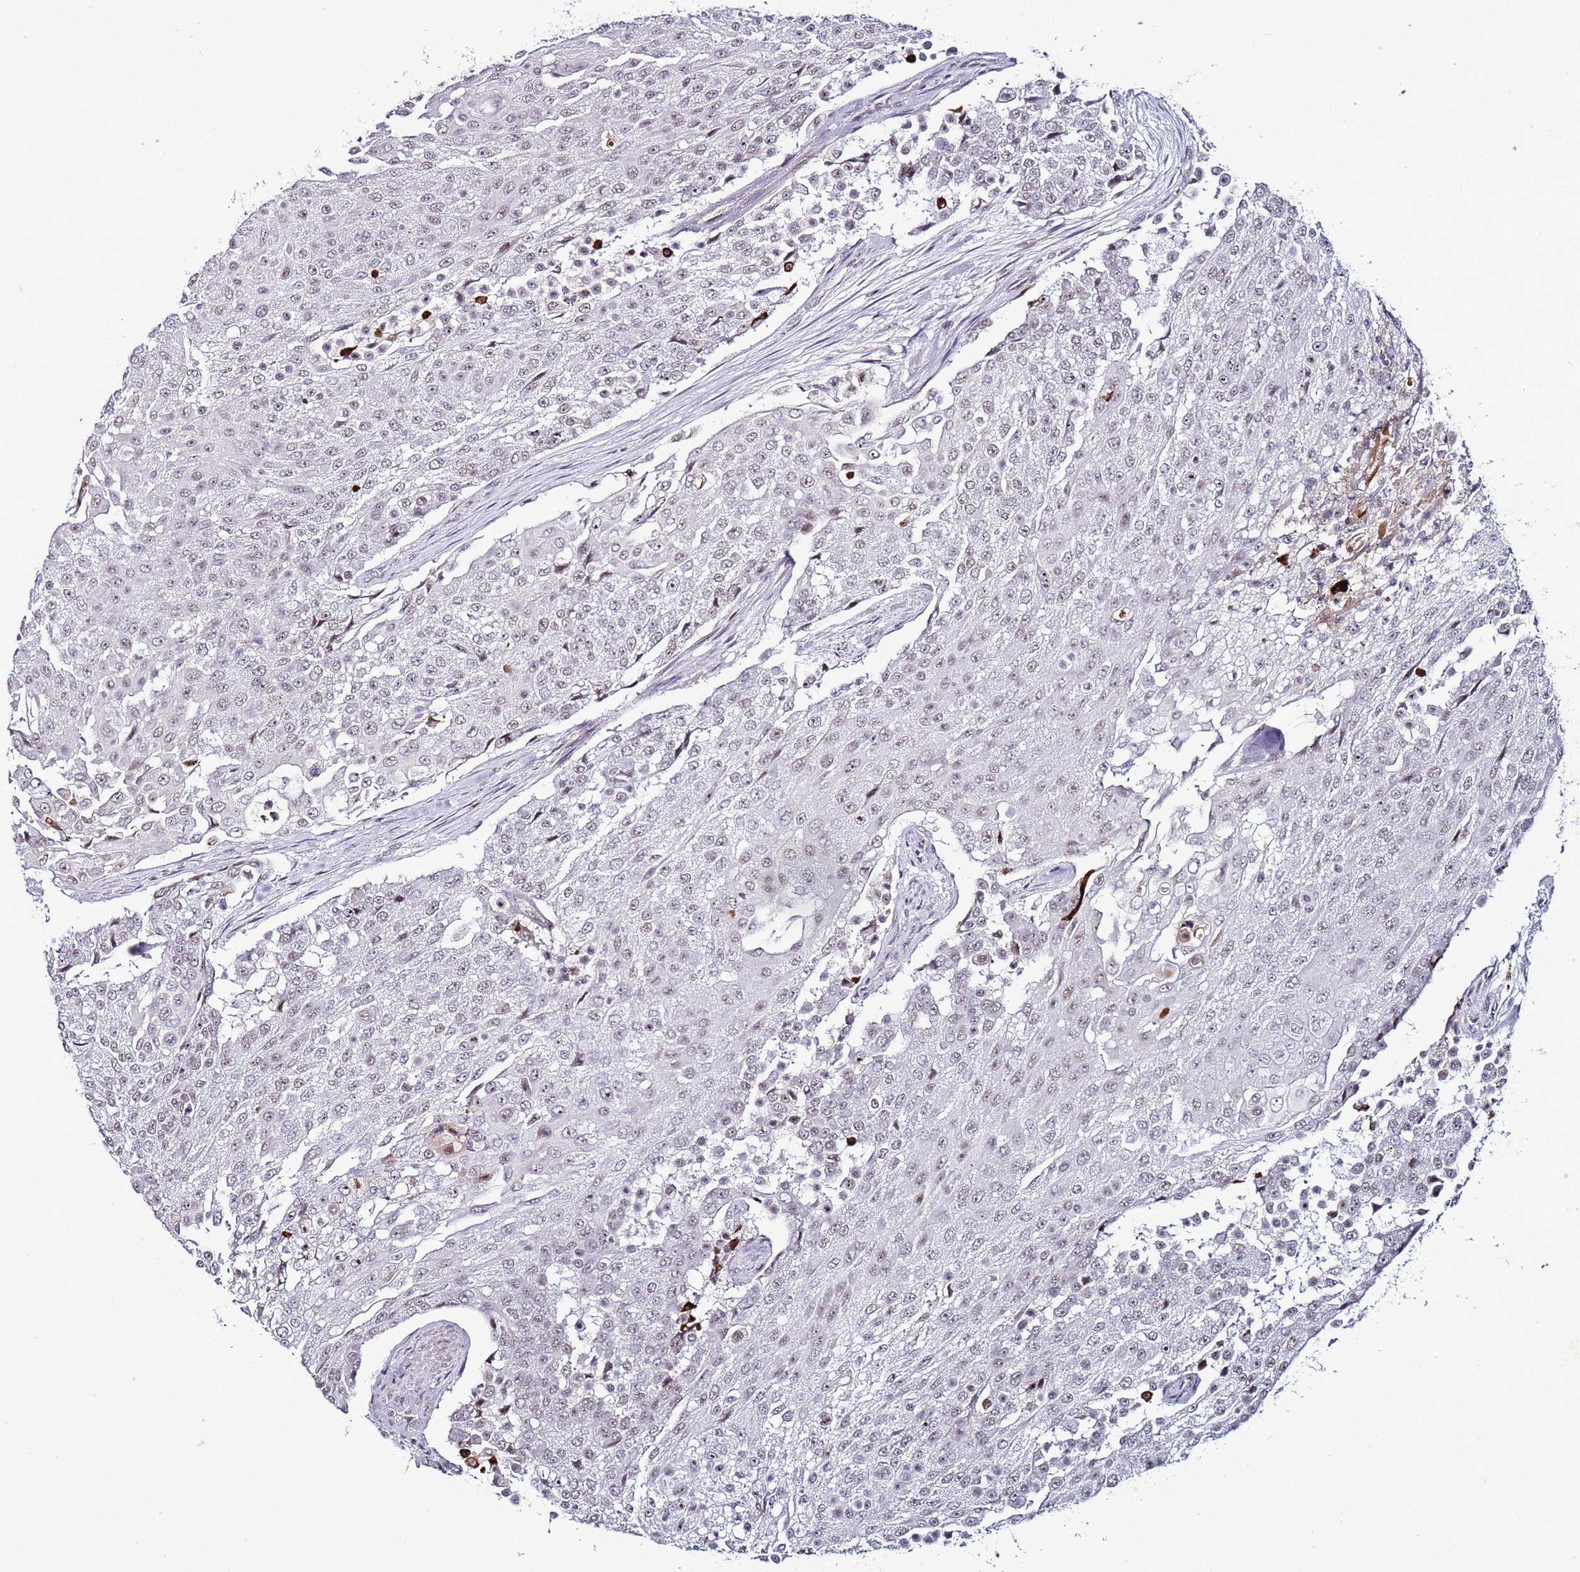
{"staining": {"intensity": "weak", "quantity": "25%-75%", "location": "nuclear"}, "tissue": "urothelial cancer", "cell_type": "Tumor cells", "image_type": "cancer", "snomed": [{"axis": "morphology", "description": "Urothelial carcinoma, High grade"}, {"axis": "topography", "description": "Urinary bladder"}], "caption": "This histopathology image displays immunohistochemistry staining of urothelial carcinoma (high-grade), with low weak nuclear positivity in approximately 25%-75% of tumor cells.", "gene": "PSMA7", "patient": {"sex": "female", "age": 63}}